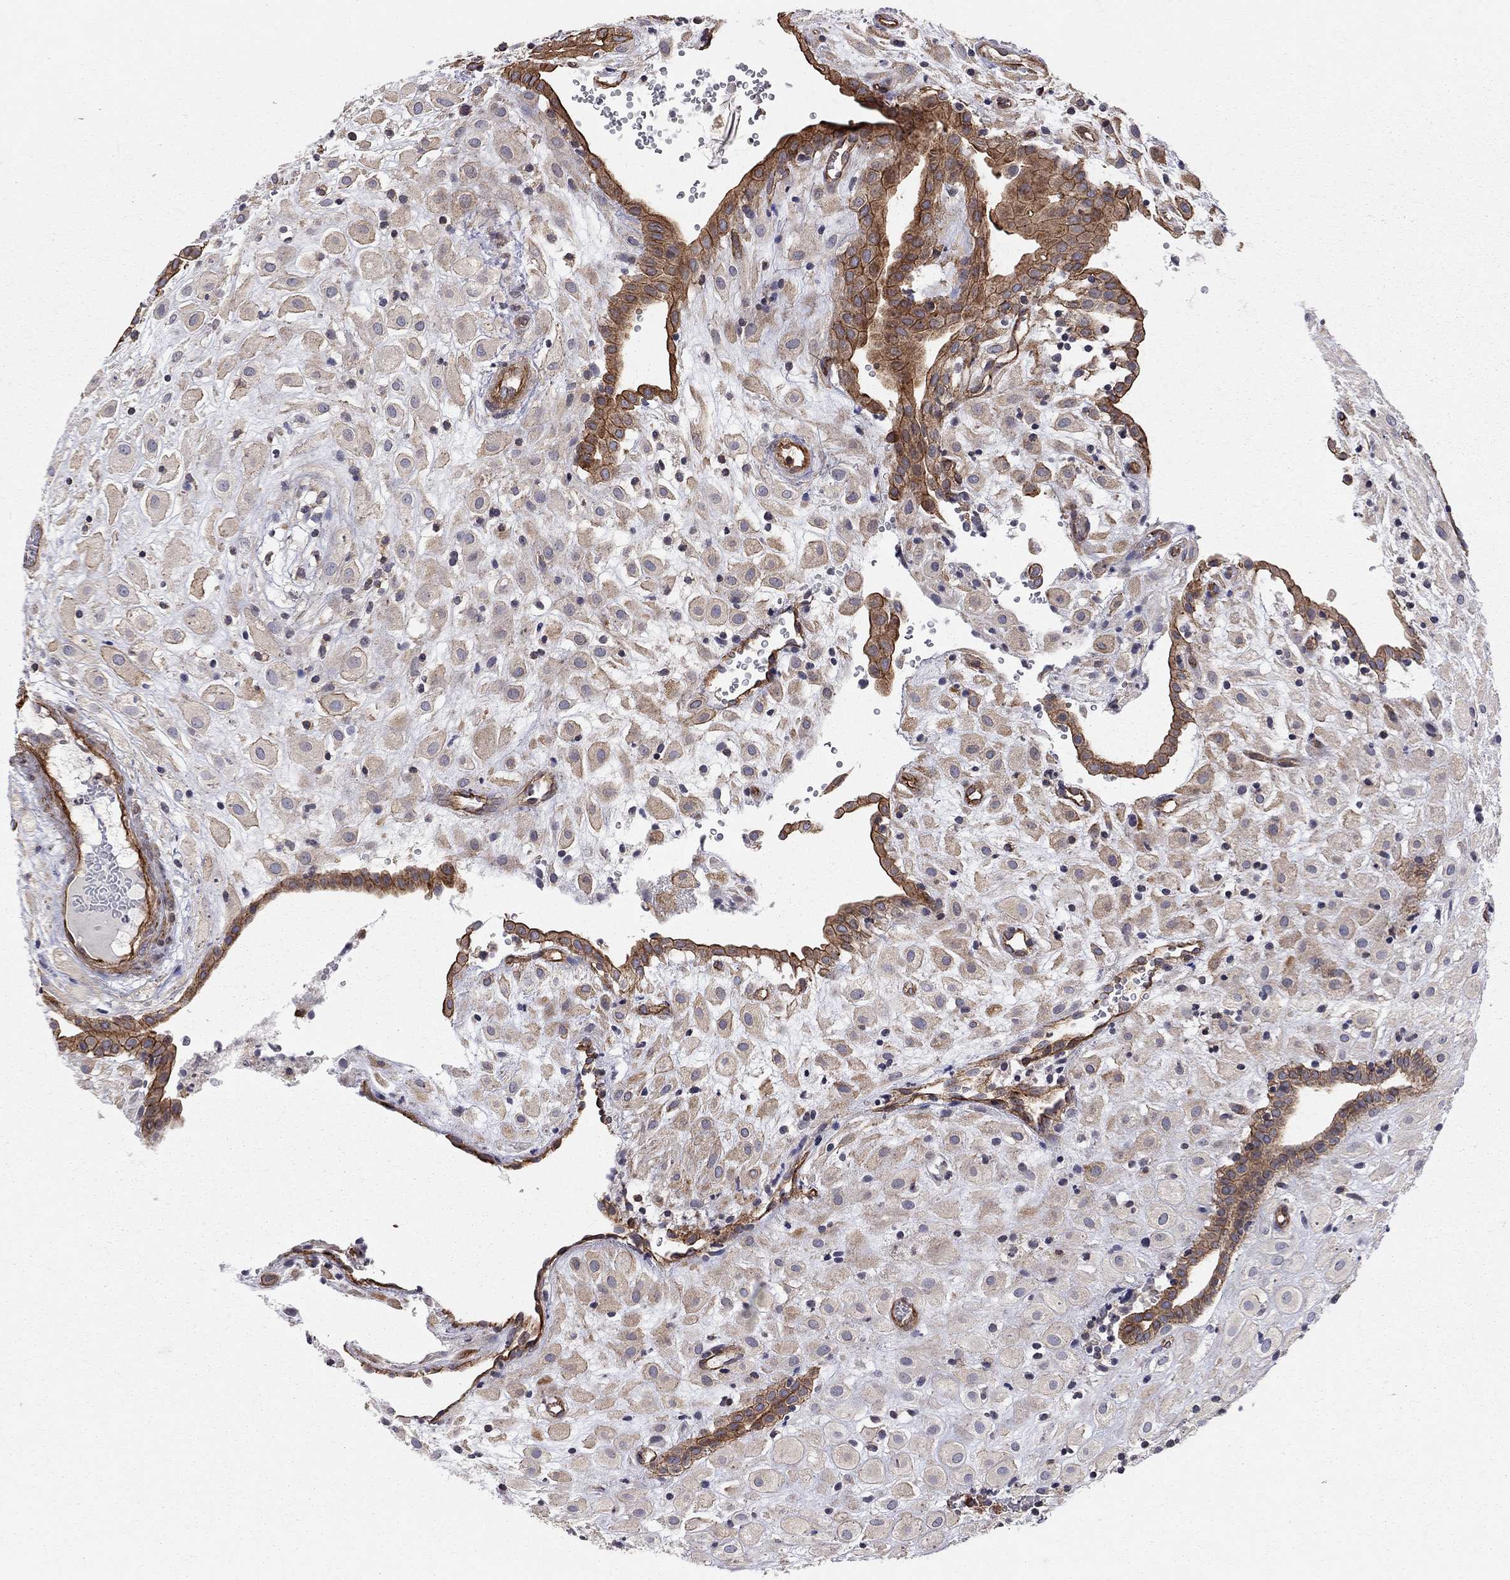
{"staining": {"intensity": "weak", "quantity": "25%-75%", "location": "cytoplasmic/membranous"}, "tissue": "placenta", "cell_type": "Decidual cells", "image_type": "normal", "snomed": [{"axis": "morphology", "description": "Normal tissue, NOS"}, {"axis": "topography", "description": "Placenta"}], "caption": "A high-resolution photomicrograph shows immunohistochemistry (IHC) staining of unremarkable placenta, which exhibits weak cytoplasmic/membranous expression in about 25%-75% of decidual cells.", "gene": "RASEF", "patient": {"sex": "female", "age": 24}}